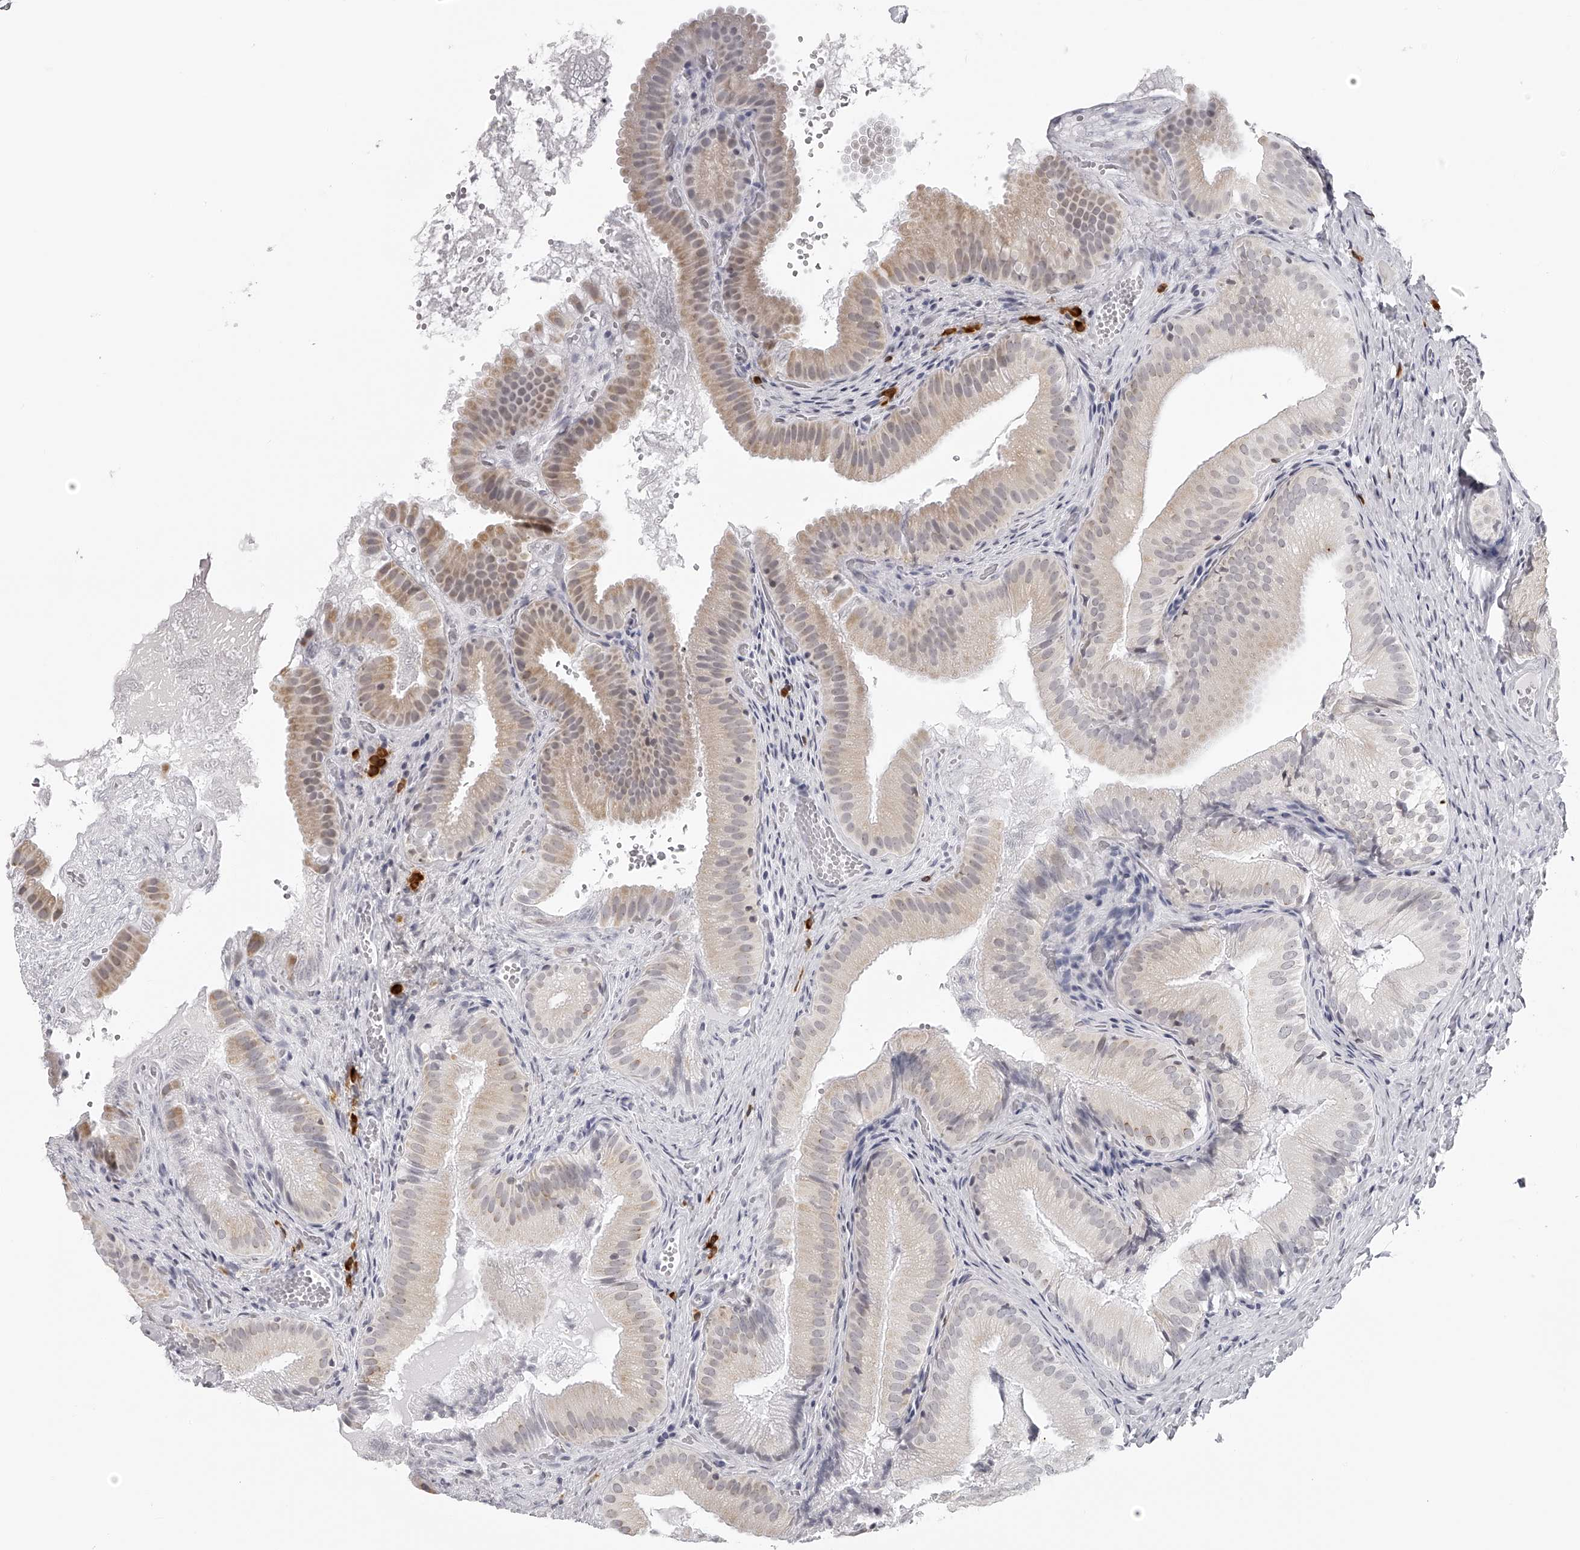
{"staining": {"intensity": "weak", "quantity": "25%-75%", "location": "cytoplasmic/membranous"}, "tissue": "gallbladder", "cell_type": "Glandular cells", "image_type": "normal", "snomed": [{"axis": "morphology", "description": "Normal tissue, NOS"}, {"axis": "topography", "description": "Gallbladder"}], "caption": "This micrograph displays immunohistochemistry staining of normal human gallbladder, with low weak cytoplasmic/membranous expression in approximately 25%-75% of glandular cells.", "gene": "SEC11C", "patient": {"sex": "female", "age": 30}}